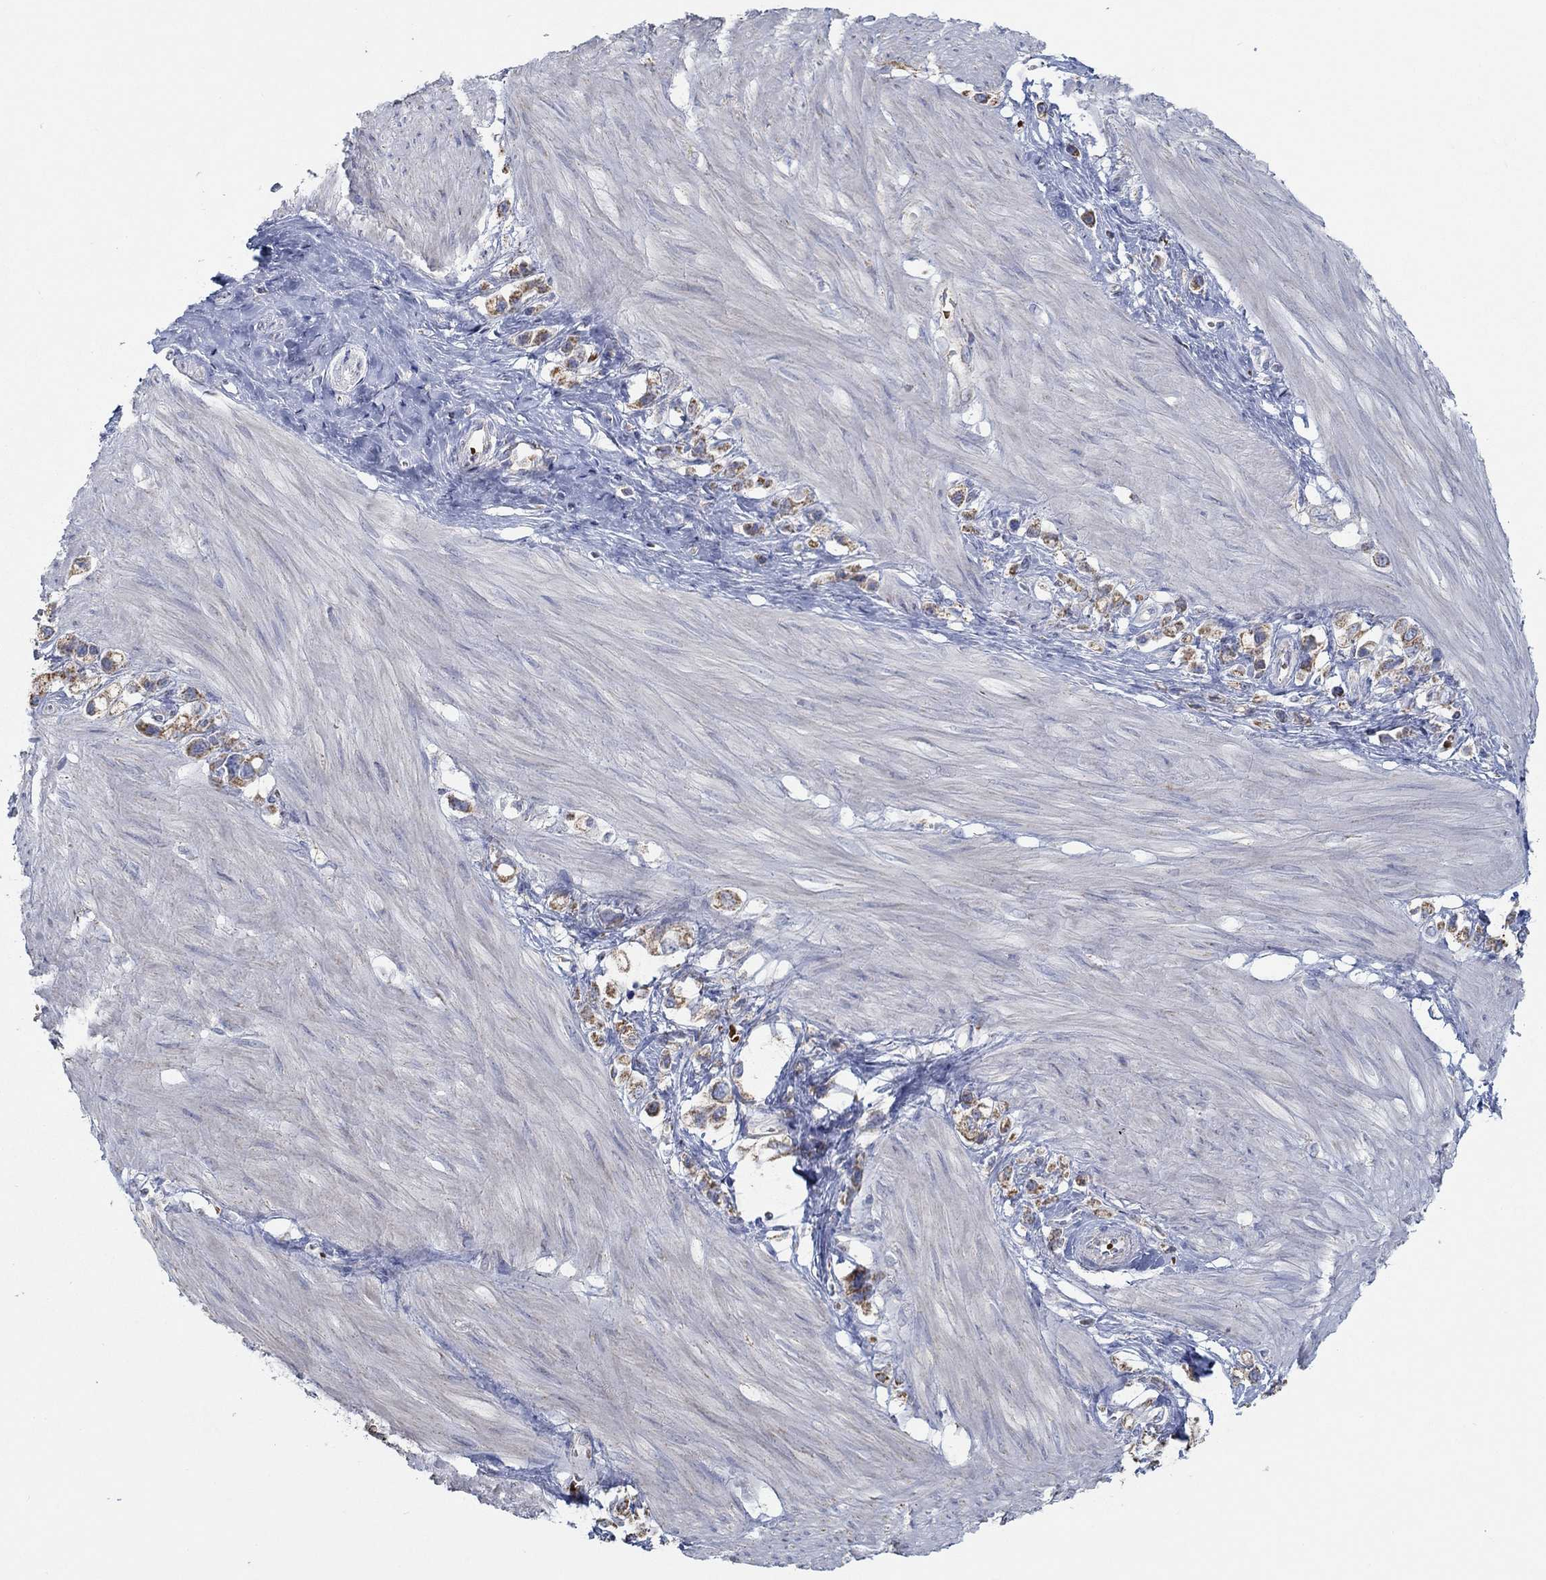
{"staining": {"intensity": "moderate", "quantity": "25%-75%", "location": "cytoplasmic/membranous"}, "tissue": "stomach cancer", "cell_type": "Tumor cells", "image_type": "cancer", "snomed": [{"axis": "morphology", "description": "Normal tissue, NOS"}, {"axis": "morphology", "description": "Adenocarcinoma, NOS"}, {"axis": "morphology", "description": "Adenocarcinoma, High grade"}, {"axis": "topography", "description": "Stomach, upper"}, {"axis": "topography", "description": "Stomach"}], "caption": "High-grade adenocarcinoma (stomach) tissue displays moderate cytoplasmic/membranous staining in about 25%-75% of tumor cells", "gene": "GLOD5", "patient": {"sex": "female", "age": 65}}